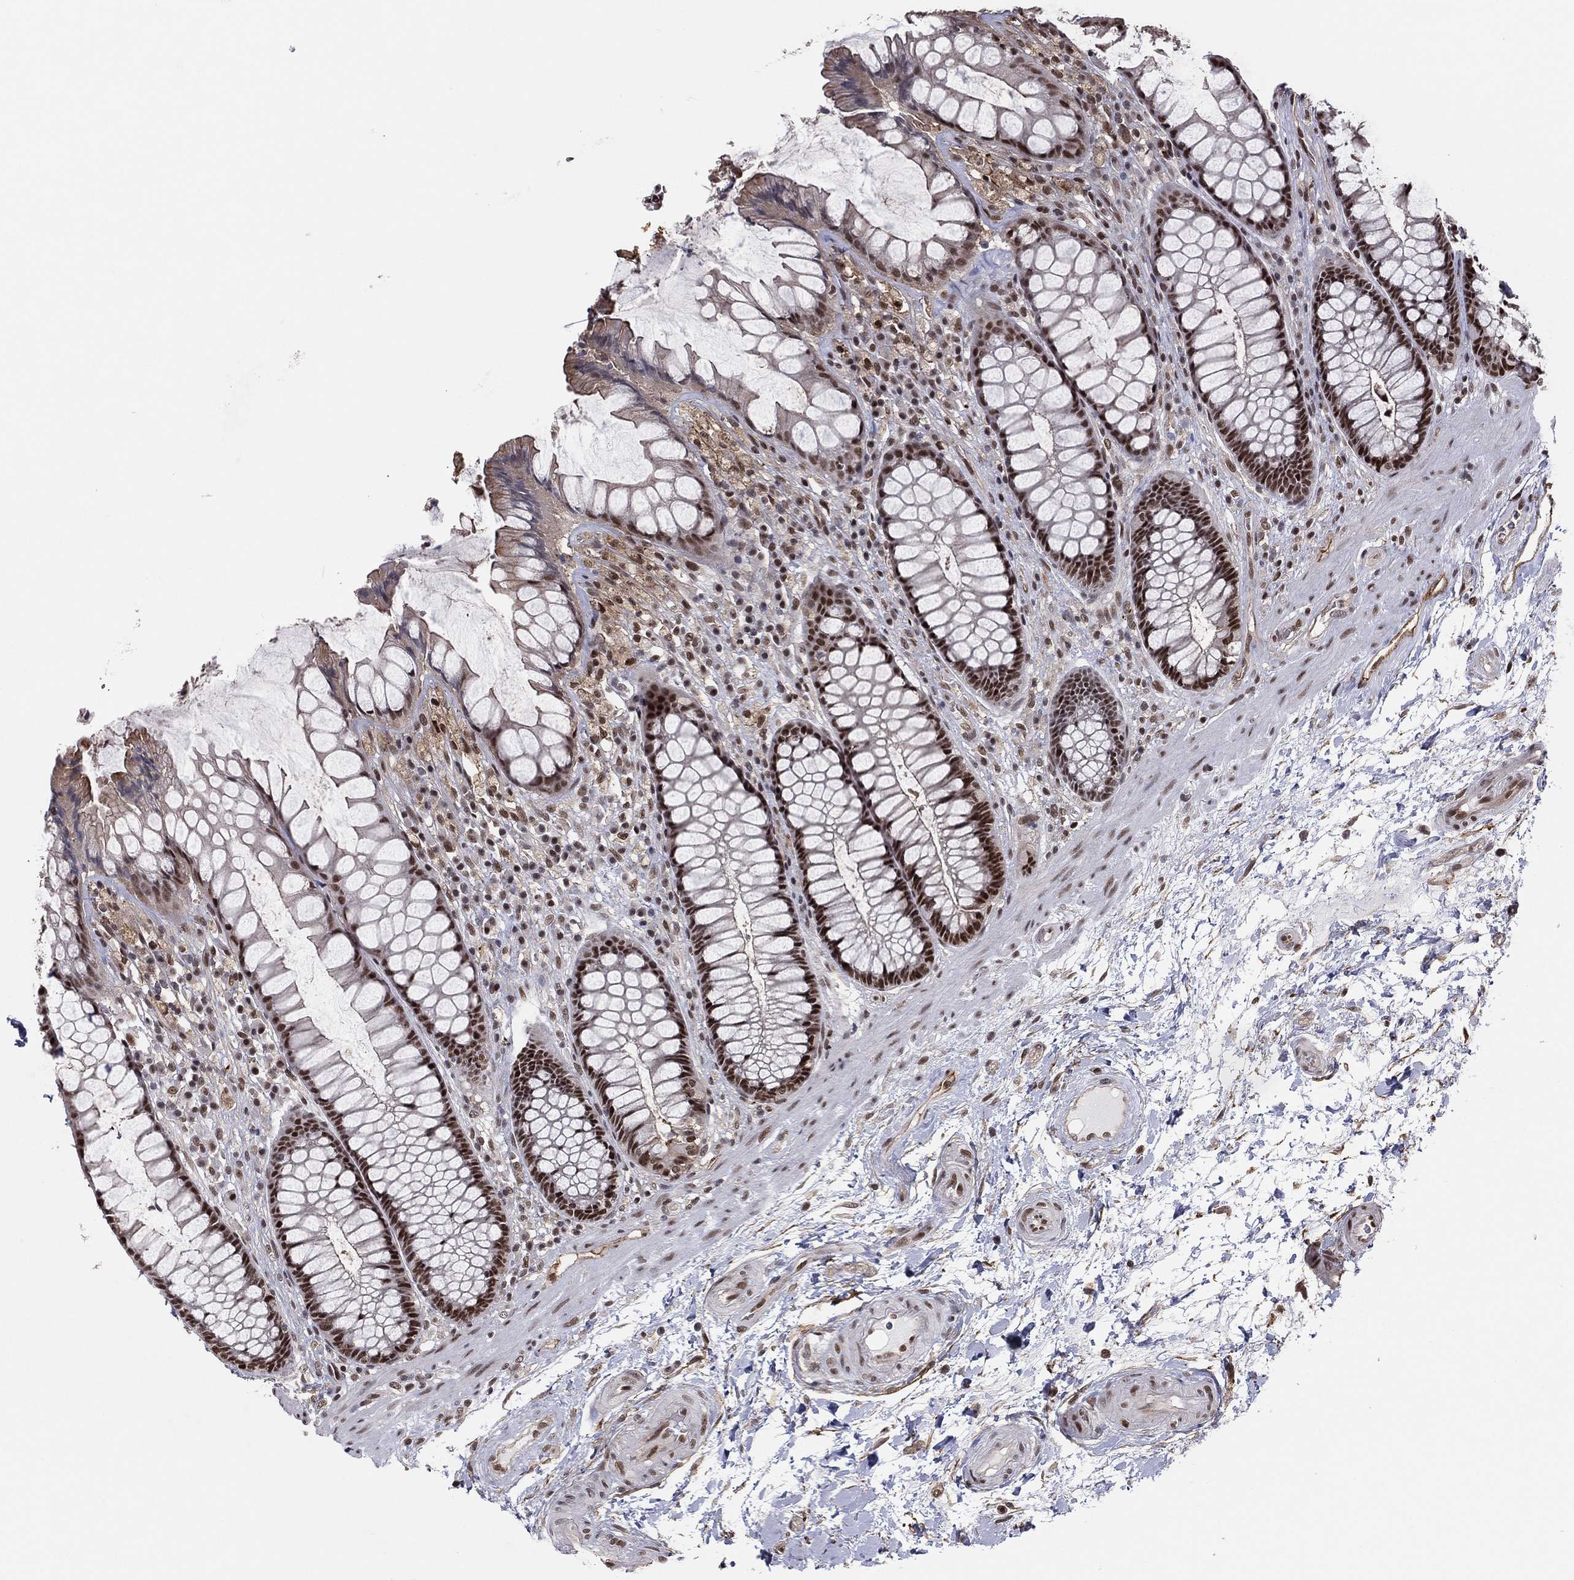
{"staining": {"intensity": "strong", "quantity": "25%-75%", "location": "nuclear"}, "tissue": "rectum", "cell_type": "Glandular cells", "image_type": "normal", "snomed": [{"axis": "morphology", "description": "Normal tissue, NOS"}, {"axis": "topography", "description": "Rectum"}], "caption": "Immunohistochemistry staining of benign rectum, which demonstrates high levels of strong nuclear expression in about 25%-75% of glandular cells indicating strong nuclear protein positivity. The staining was performed using DAB (3,3'-diaminobenzidine) (brown) for protein detection and nuclei were counterstained in hematoxylin (blue).", "gene": "GPALPP1", "patient": {"sex": "female", "age": 58}}